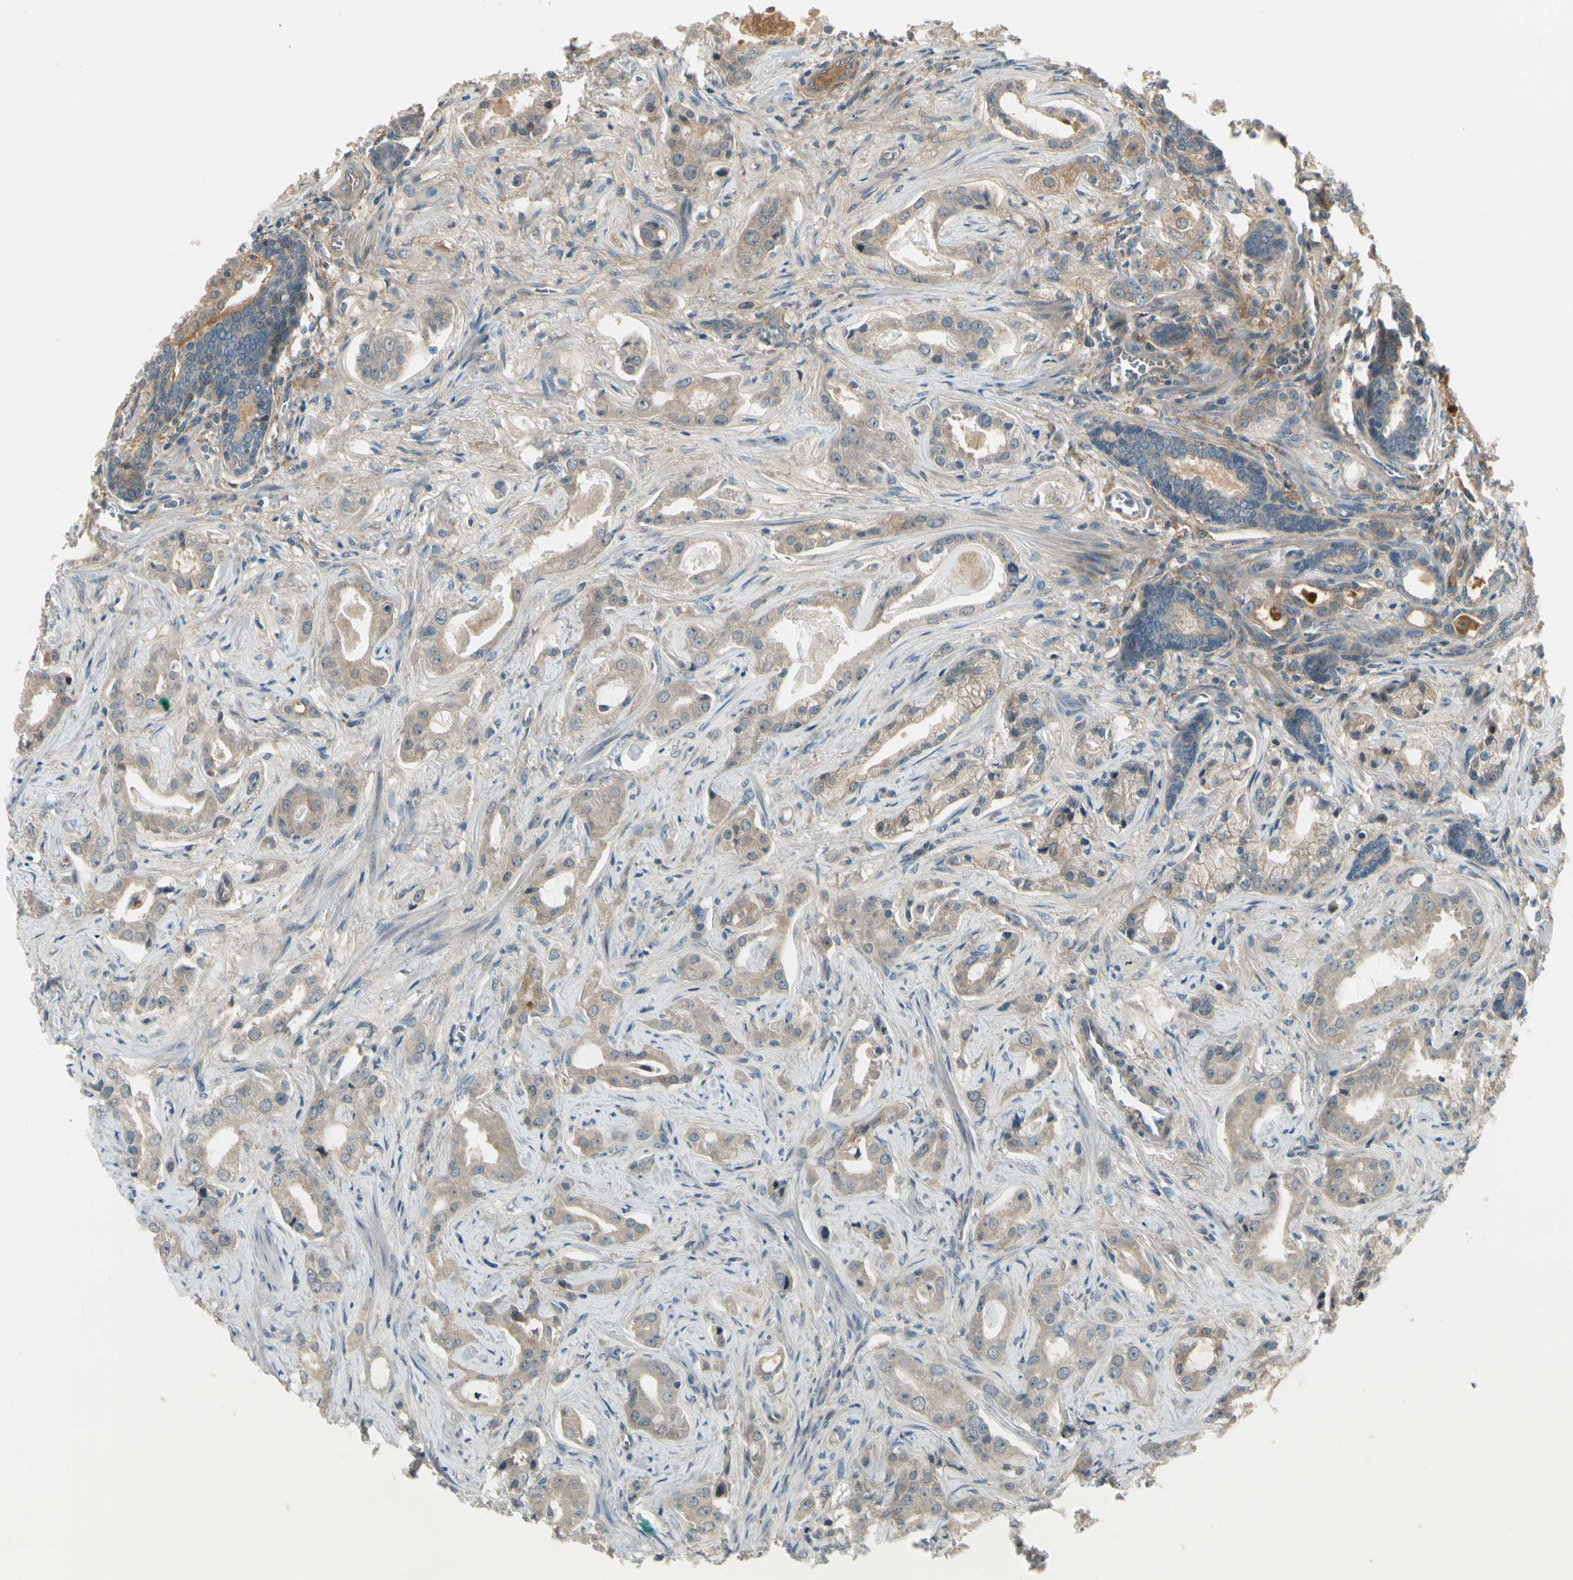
{"staining": {"intensity": "weak", "quantity": "25%-75%", "location": "cytoplasmic/membranous"}, "tissue": "prostate cancer", "cell_type": "Tumor cells", "image_type": "cancer", "snomed": [{"axis": "morphology", "description": "Adenocarcinoma, Low grade"}, {"axis": "topography", "description": "Prostate"}], "caption": "Brown immunohistochemical staining in human prostate low-grade adenocarcinoma demonstrates weak cytoplasmic/membranous expression in approximately 25%-75% of tumor cells. The protein of interest is shown in brown color, while the nuclei are stained blue.", "gene": "EPHB3", "patient": {"sex": "male", "age": 59}}